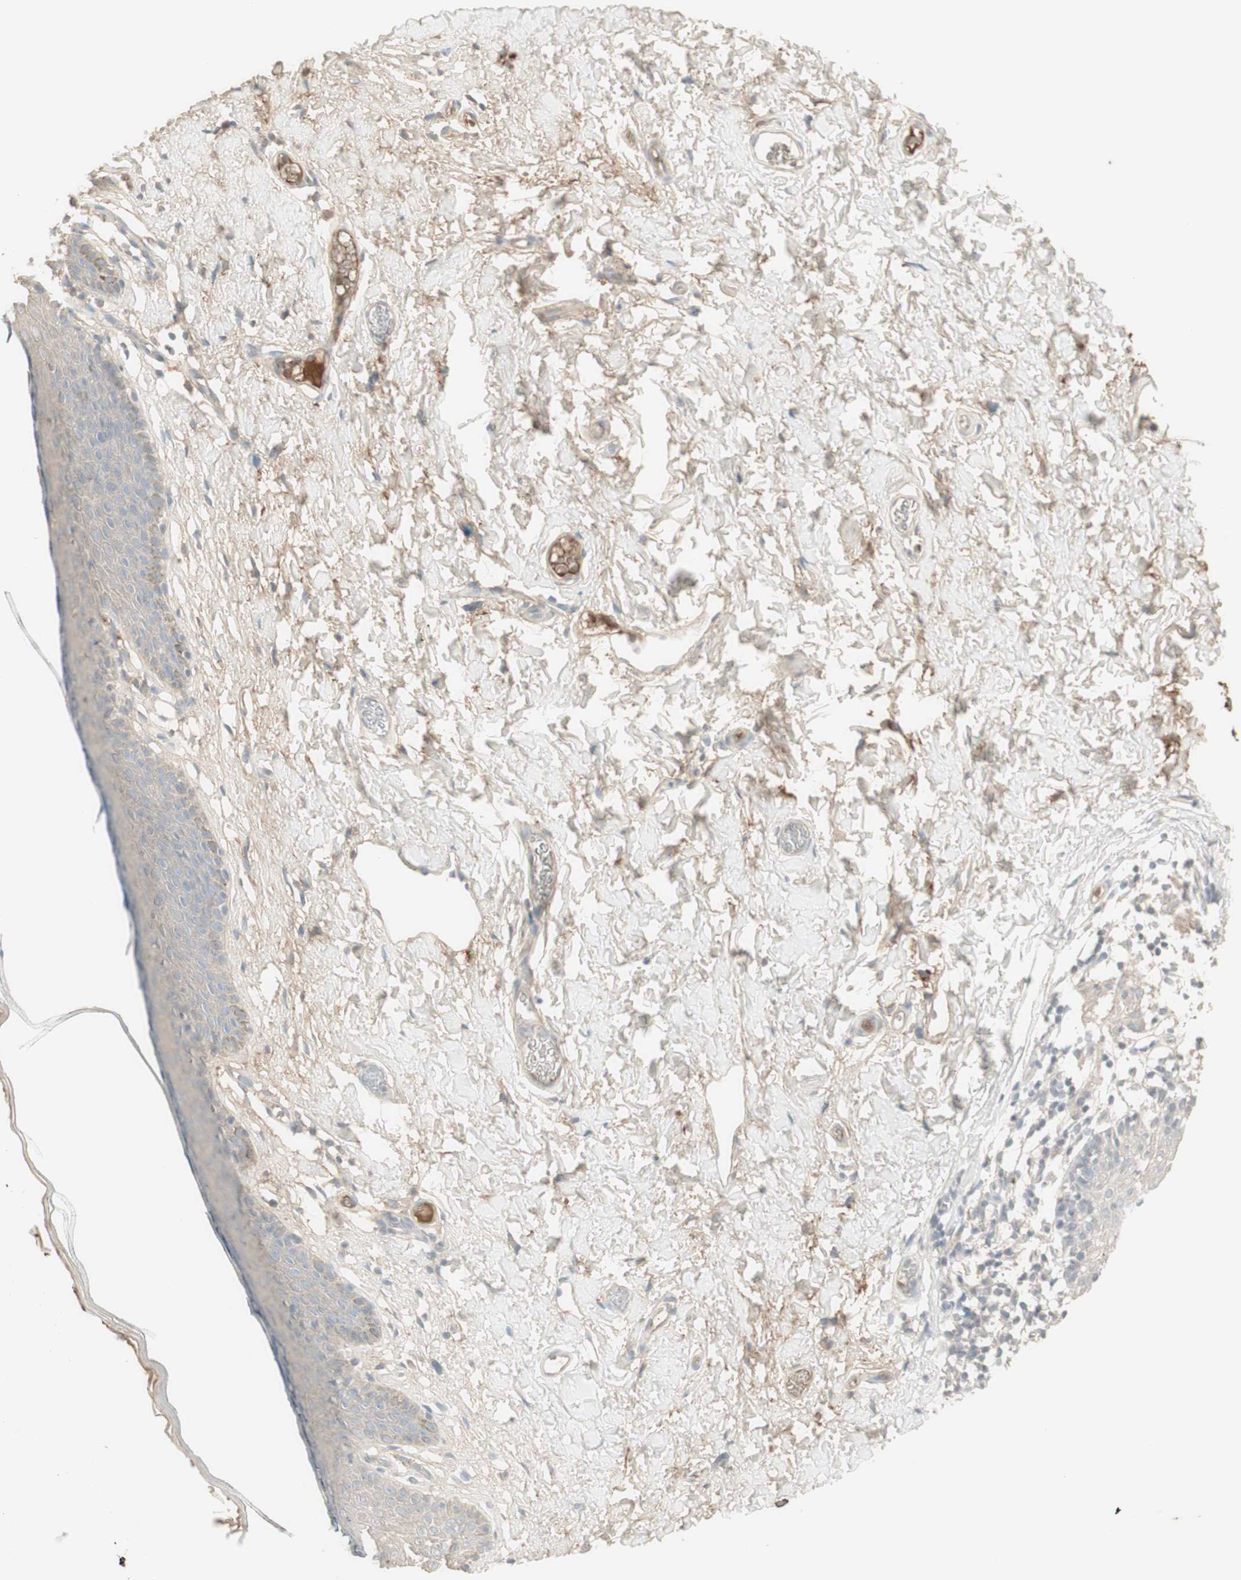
{"staining": {"intensity": "negative", "quantity": "none", "location": "none"}, "tissue": "skin", "cell_type": "Epidermal cells", "image_type": "normal", "snomed": [{"axis": "morphology", "description": "Normal tissue, NOS"}, {"axis": "topography", "description": "Adipose tissue"}, {"axis": "topography", "description": "Vascular tissue"}, {"axis": "topography", "description": "Anal"}, {"axis": "topography", "description": "Peripheral nerve tissue"}], "caption": "This is an IHC micrograph of benign skin. There is no expression in epidermal cells.", "gene": "IFNG", "patient": {"sex": "female", "age": 54}}